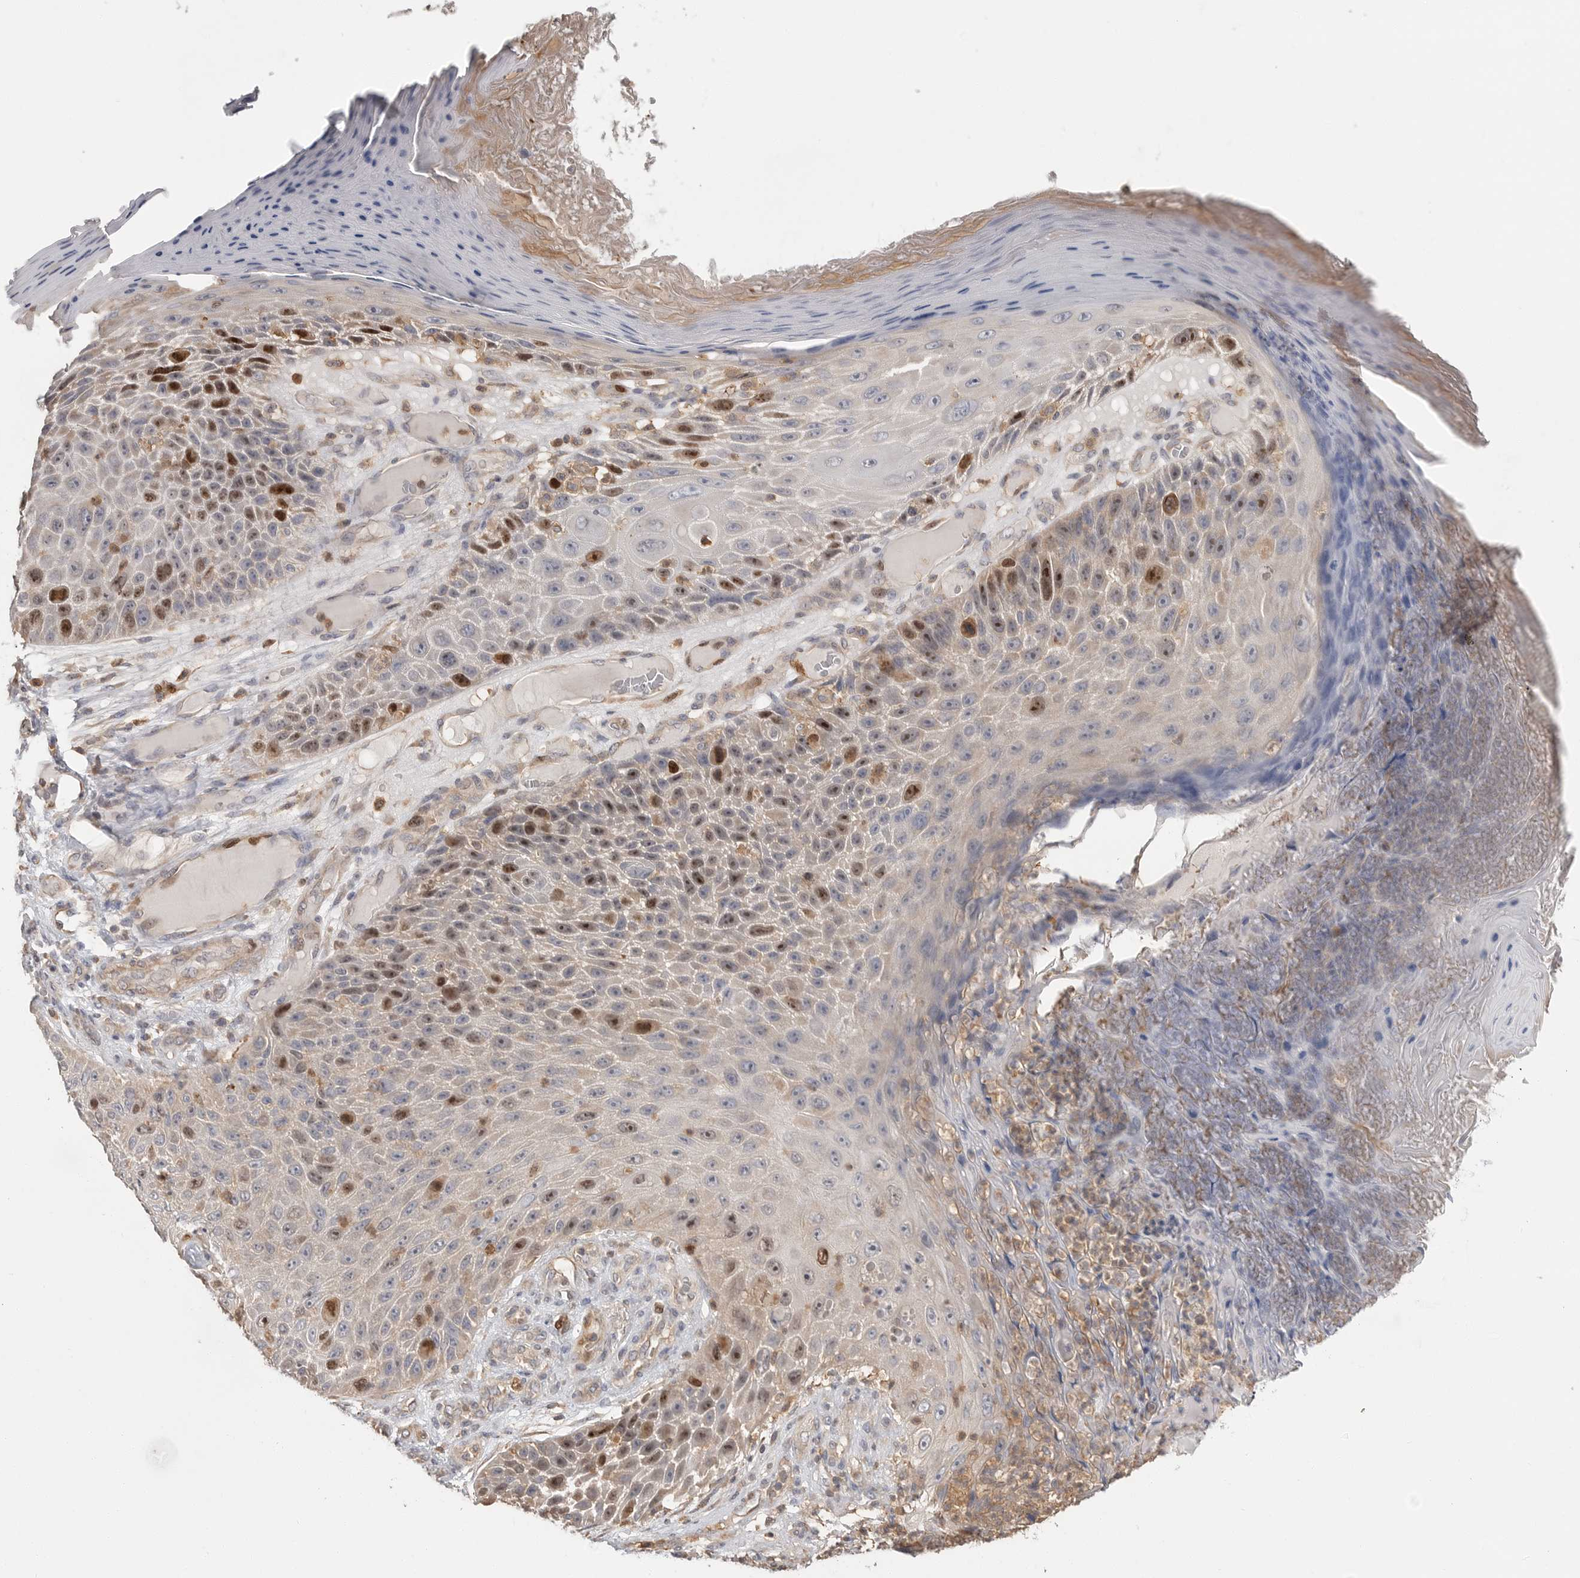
{"staining": {"intensity": "strong", "quantity": "<25%", "location": "nuclear"}, "tissue": "skin cancer", "cell_type": "Tumor cells", "image_type": "cancer", "snomed": [{"axis": "morphology", "description": "Squamous cell carcinoma, NOS"}, {"axis": "topography", "description": "Skin"}], "caption": "IHC (DAB) staining of skin cancer displays strong nuclear protein positivity in approximately <25% of tumor cells.", "gene": "TOP2A", "patient": {"sex": "female", "age": 88}}